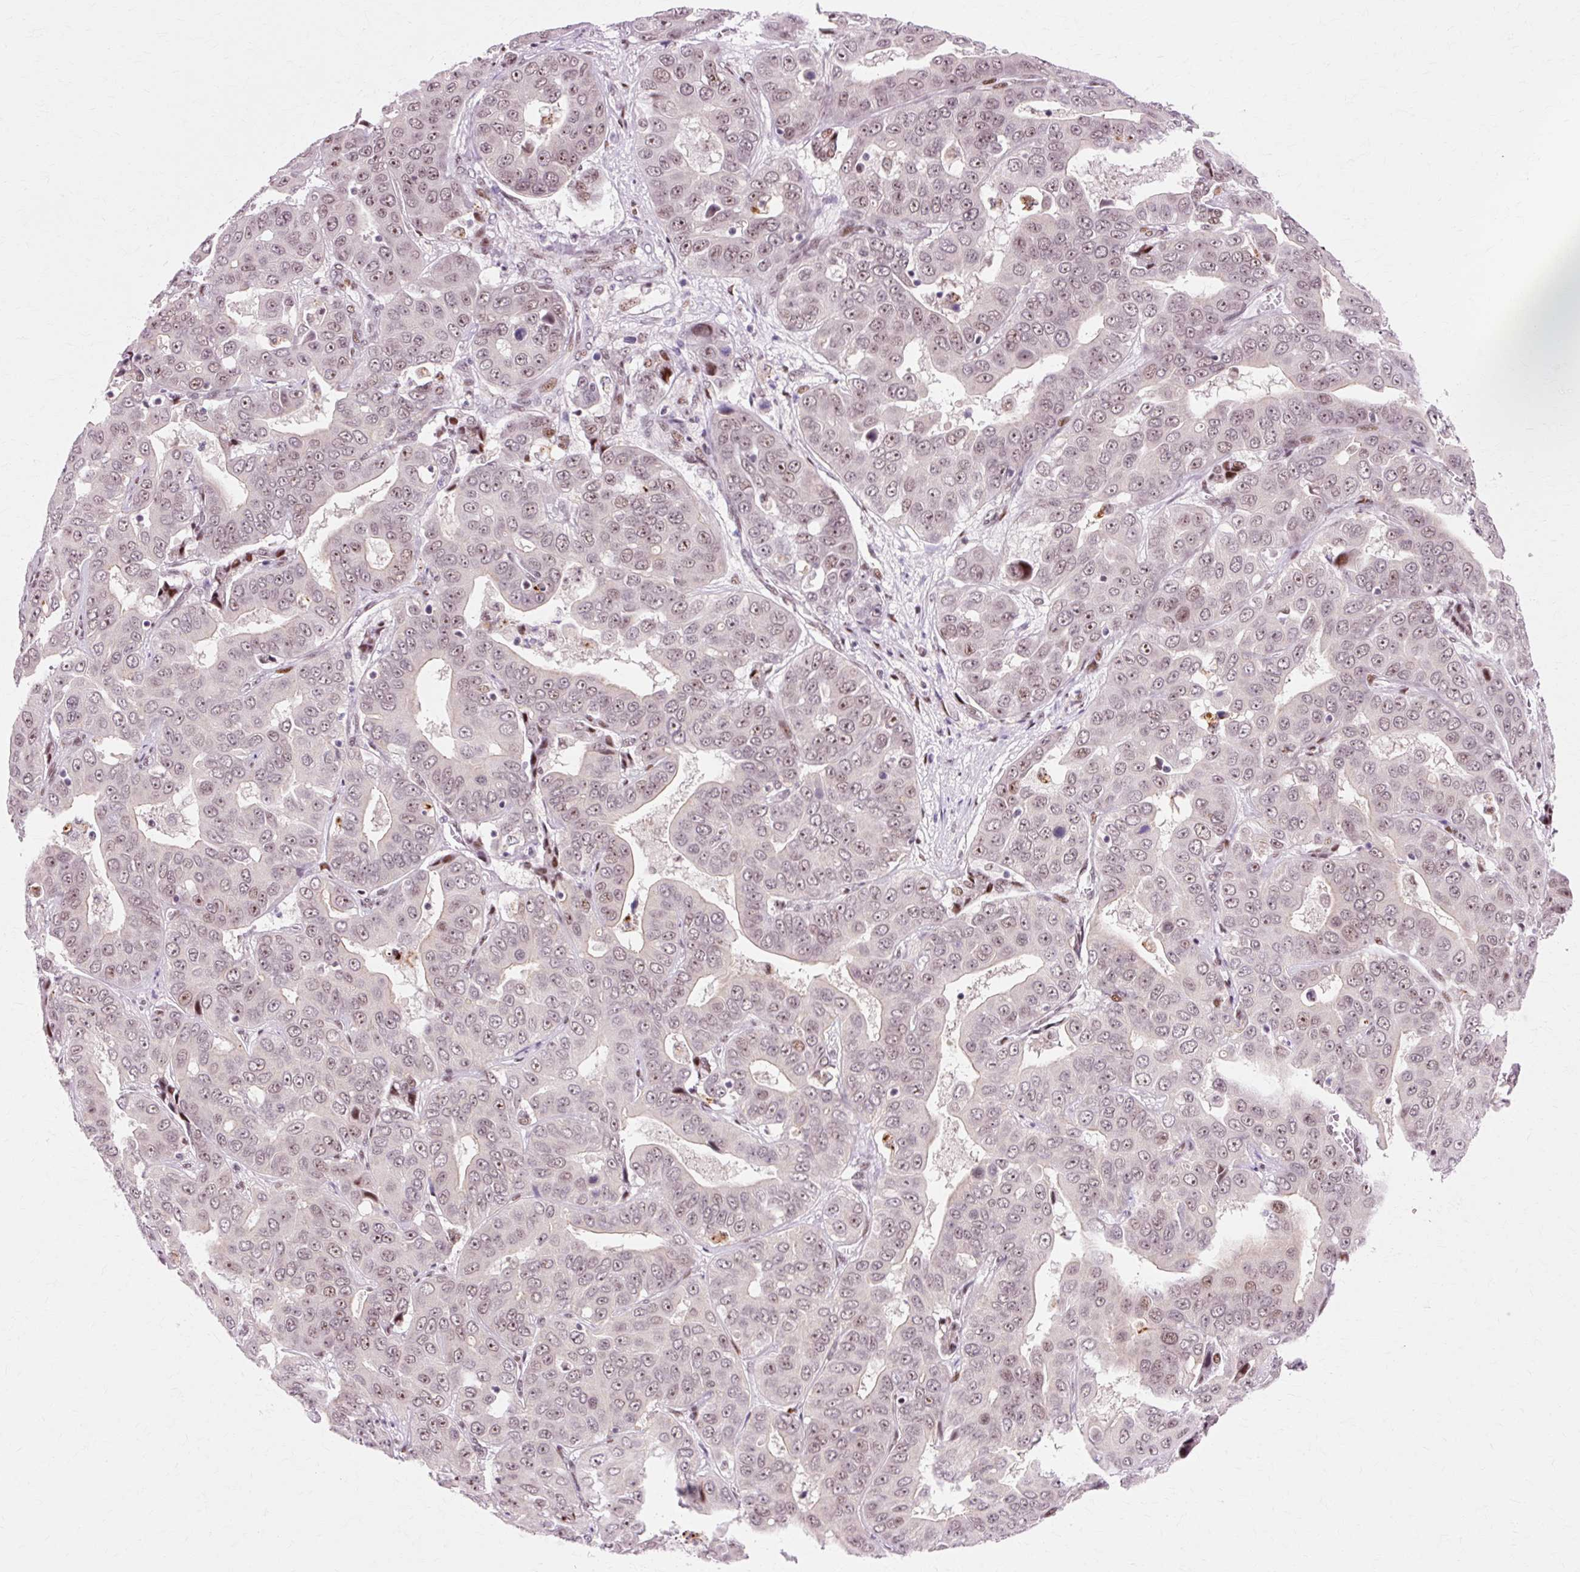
{"staining": {"intensity": "moderate", "quantity": "25%-75%", "location": "nuclear"}, "tissue": "liver cancer", "cell_type": "Tumor cells", "image_type": "cancer", "snomed": [{"axis": "morphology", "description": "Cholangiocarcinoma"}, {"axis": "topography", "description": "Liver"}], "caption": "Human liver cancer stained with a brown dye exhibits moderate nuclear positive expression in about 25%-75% of tumor cells.", "gene": "MACROD2", "patient": {"sex": "female", "age": 52}}